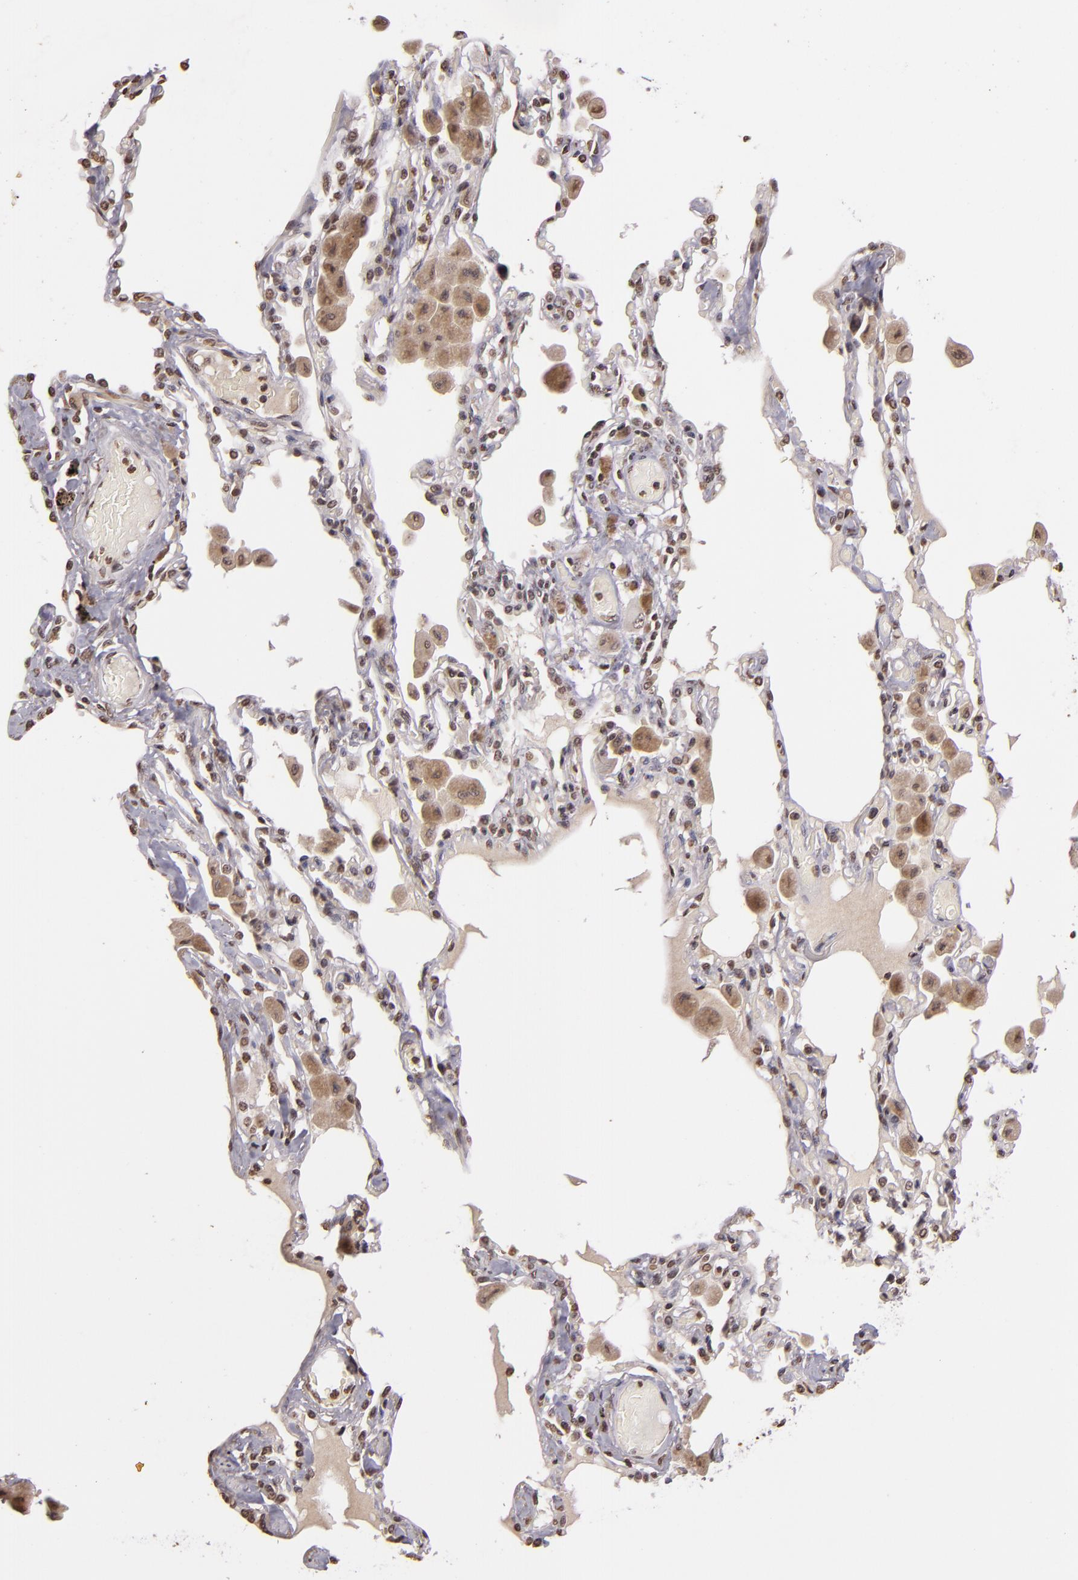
{"staining": {"intensity": "moderate", "quantity": ">75%", "location": "nuclear"}, "tissue": "bronchus", "cell_type": "Respiratory epithelial cells", "image_type": "normal", "snomed": [{"axis": "morphology", "description": "Normal tissue, NOS"}, {"axis": "morphology", "description": "Squamous cell carcinoma, NOS"}, {"axis": "topography", "description": "Bronchus"}, {"axis": "topography", "description": "Lung"}], "caption": "Immunohistochemical staining of unremarkable bronchus demonstrates moderate nuclear protein positivity in about >75% of respiratory epithelial cells.", "gene": "THRB", "patient": {"sex": "female", "age": 47}}